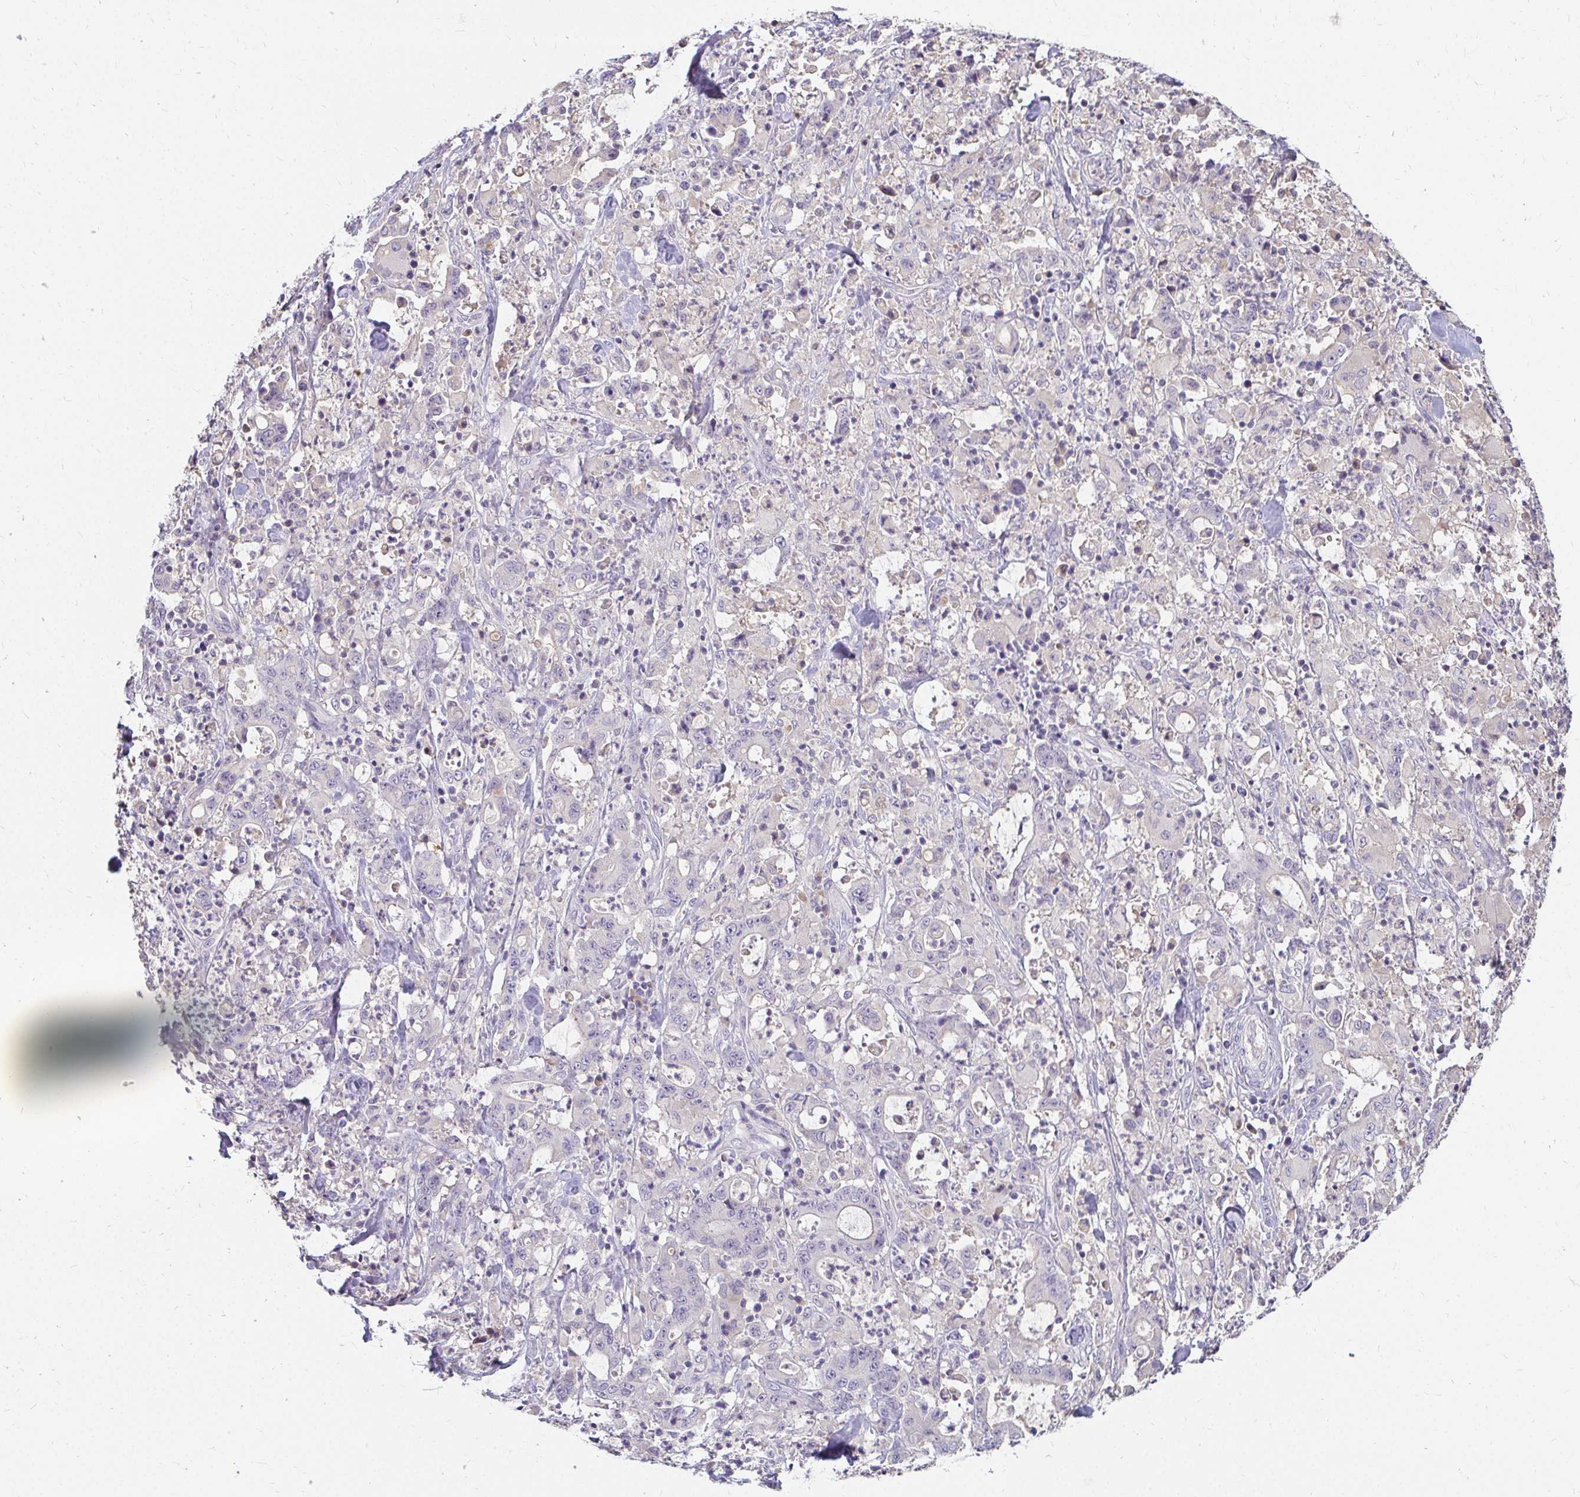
{"staining": {"intensity": "negative", "quantity": "none", "location": "none"}, "tissue": "stomach cancer", "cell_type": "Tumor cells", "image_type": "cancer", "snomed": [{"axis": "morphology", "description": "Adenocarcinoma, NOS"}, {"axis": "topography", "description": "Stomach, upper"}], "caption": "Protein analysis of stomach cancer shows no significant expression in tumor cells.", "gene": "LOXL4", "patient": {"sex": "male", "age": 68}}